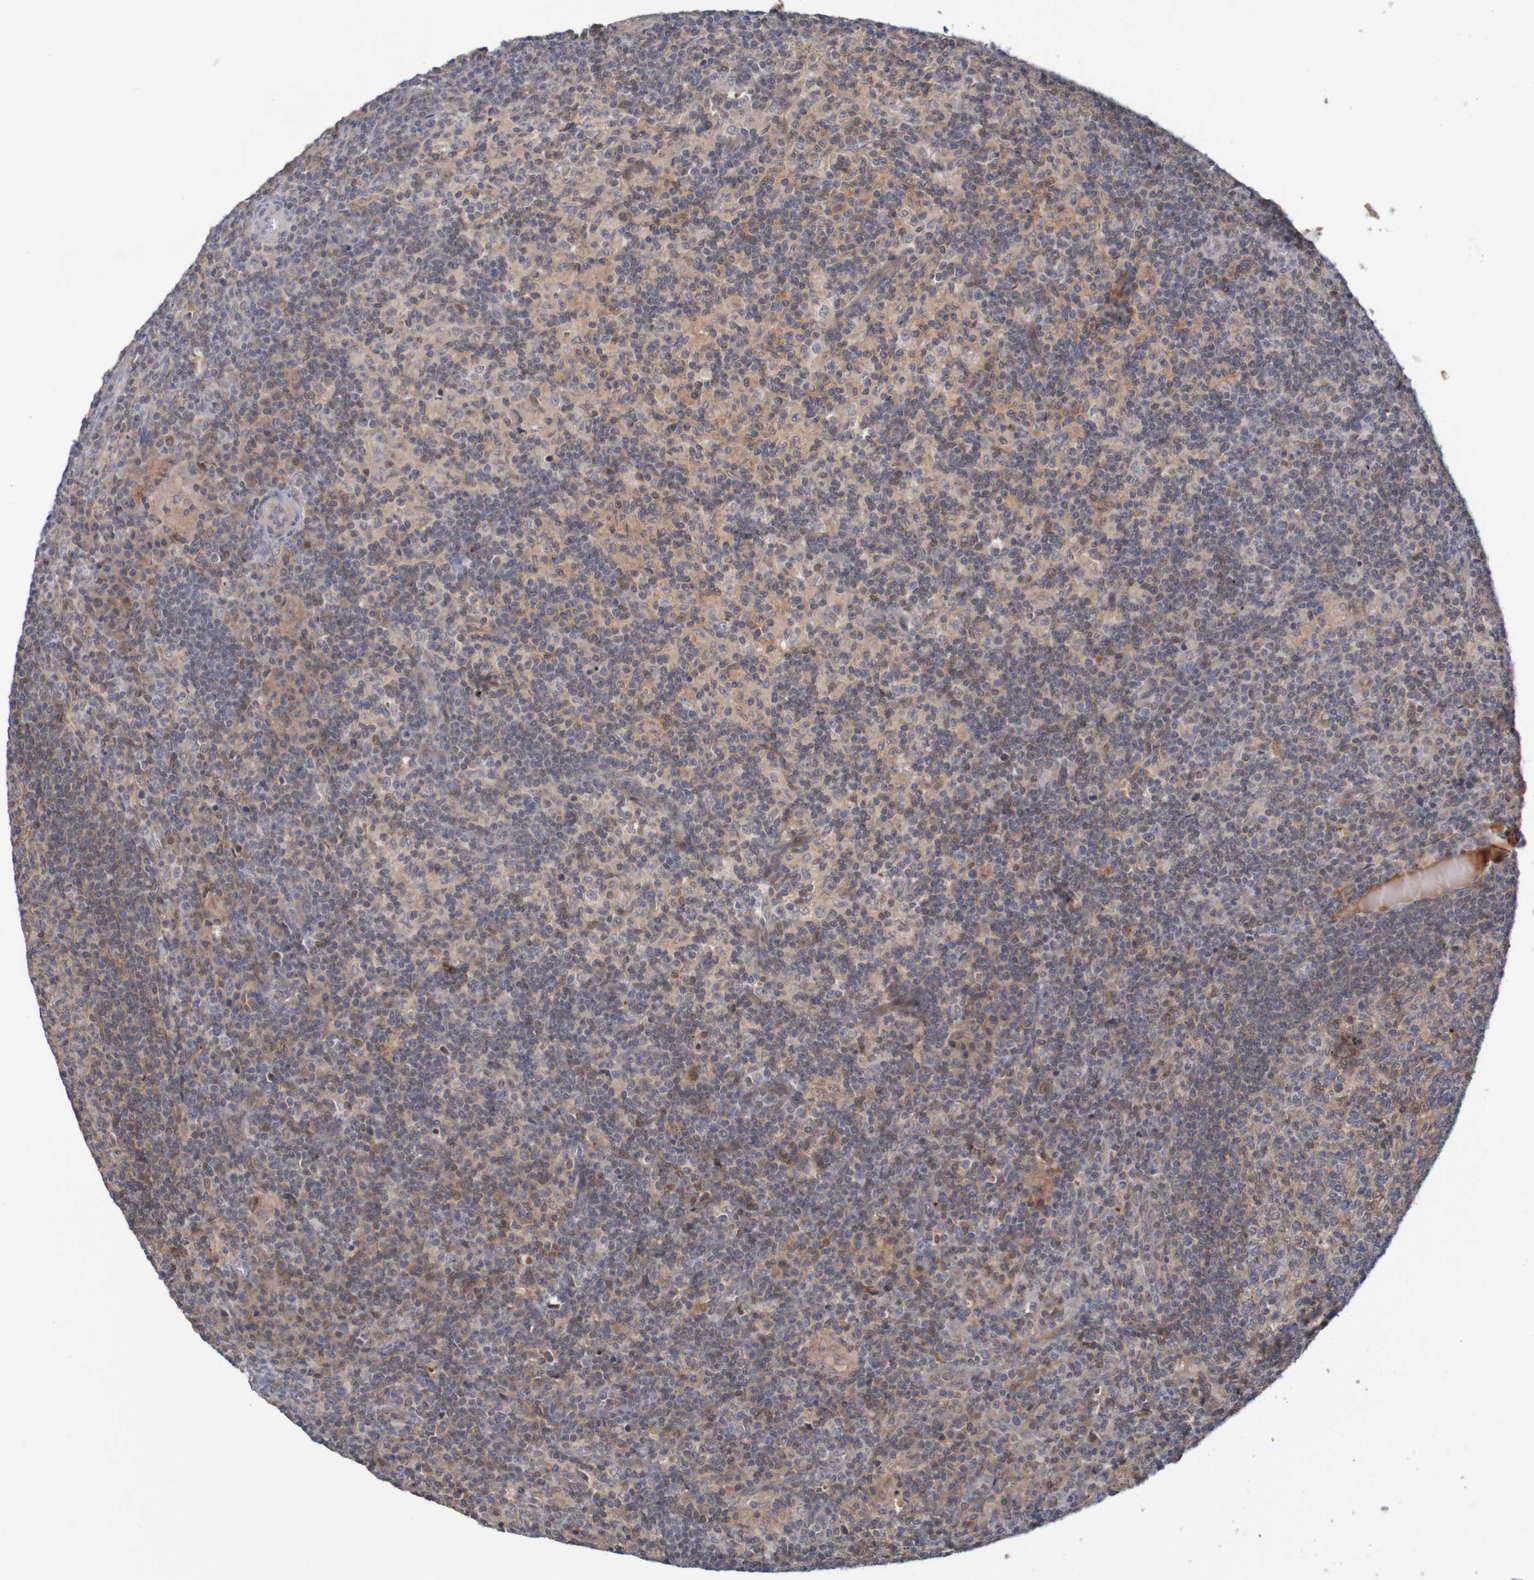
{"staining": {"intensity": "weak", "quantity": "25%-75%", "location": "cytoplasmic/membranous"}, "tissue": "lymph node", "cell_type": "Germinal center cells", "image_type": "normal", "snomed": [{"axis": "morphology", "description": "Normal tissue, NOS"}, {"axis": "morphology", "description": "Inflammation, NOS"}, {"axis": "topography", "description": "Lymph node"}], "caption": "This image reveals IHC staining of benign lymph node, with low weak cytoplasmic/membranous positivity in approximately 25%-75% of germinal center cells.", "gene": "ANKK1", "patient": {"sex": "male", "age": 55}}